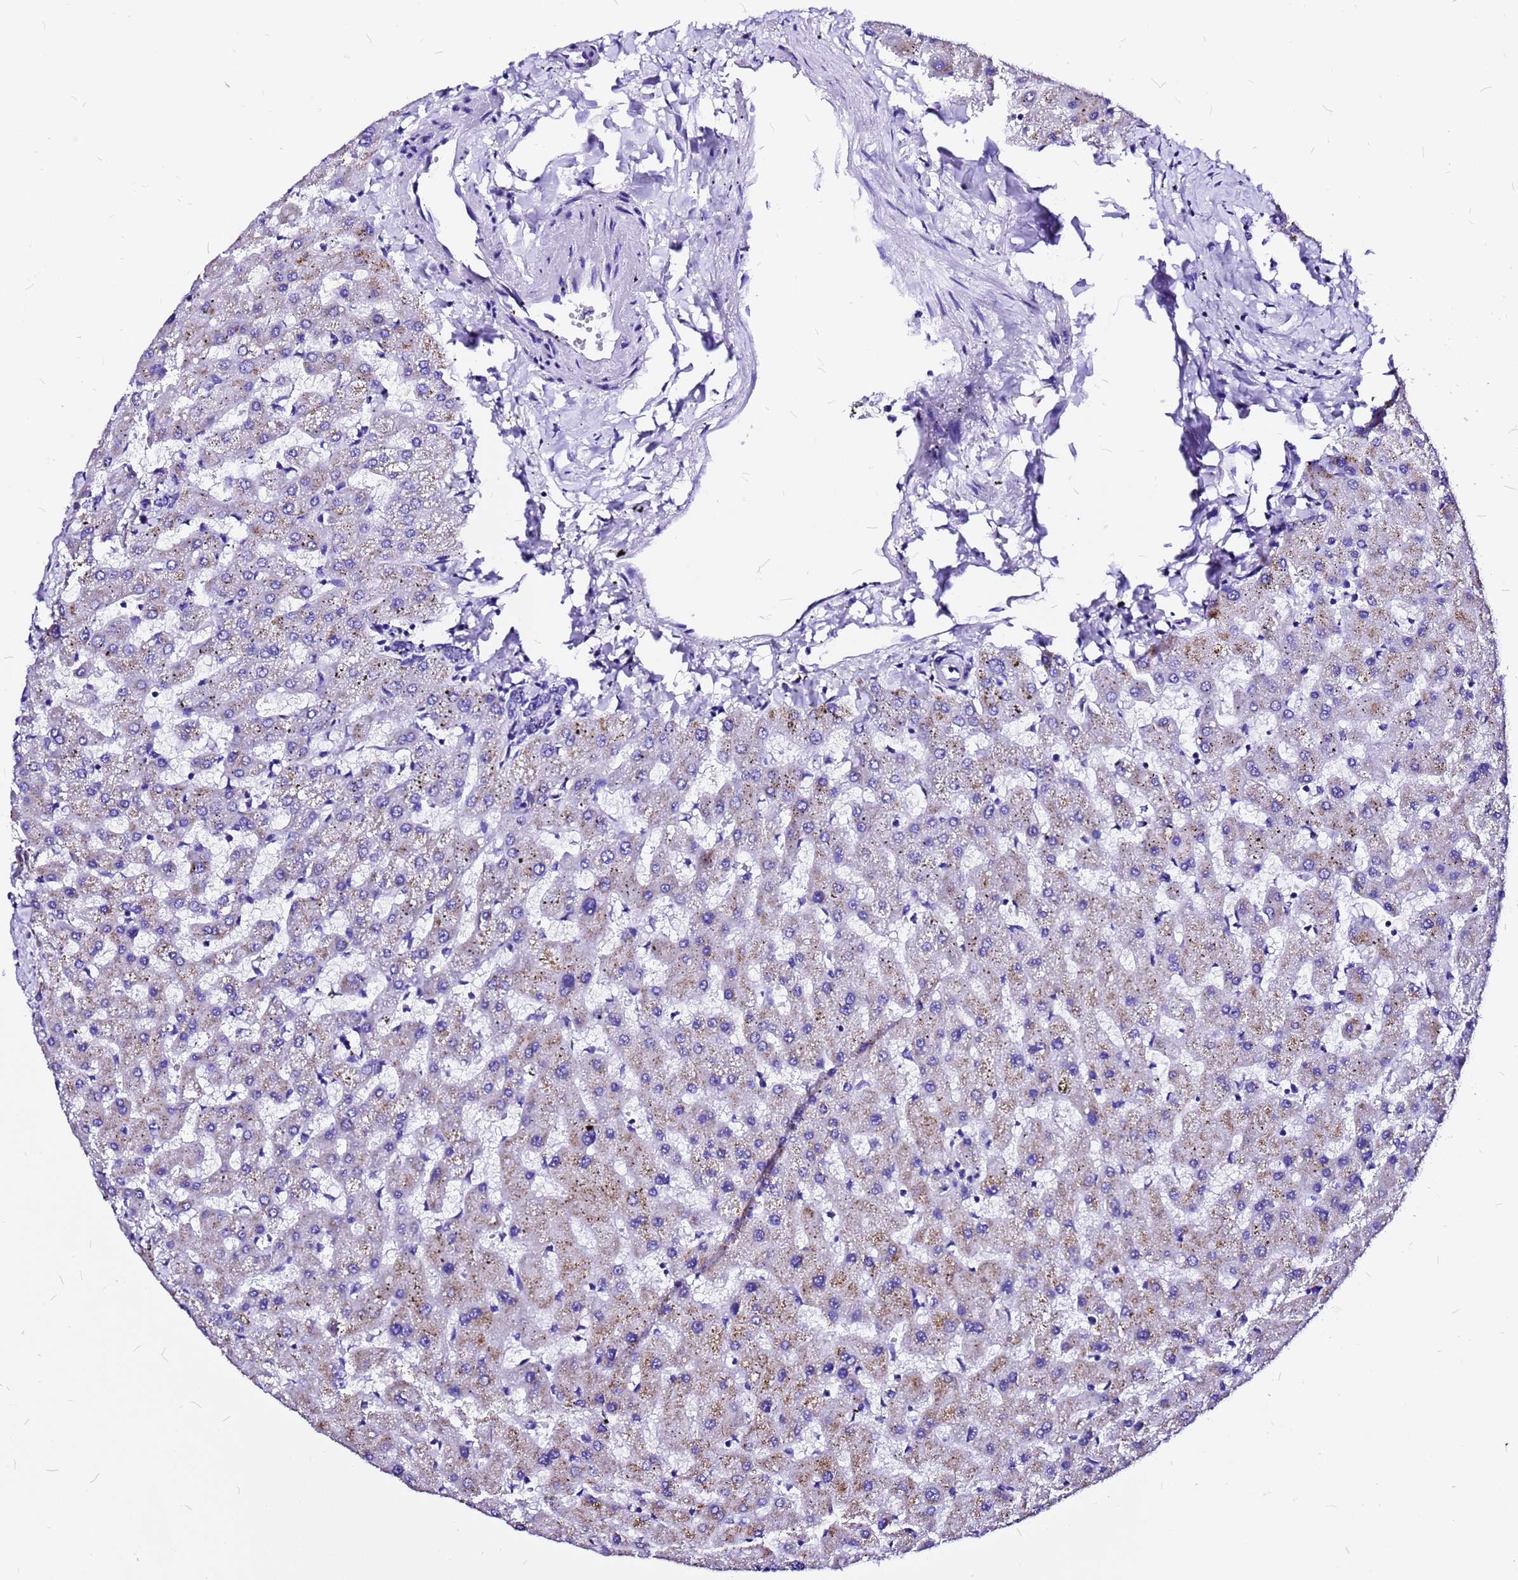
{"staining": {"intensity": "negative", "quantity": "none", "location": "none"}, "tissue": "liver", "cell_type": "Cholangiocytes", "image_type": "normal", "snomed": [{"axis": "morphology", "description": "Normal tissue, NOS"}, {"axis": "topography", "description": "Liver"}], "caption": "The micrograph shows no staining of cholangiocytes in benign liver.", "gene": "HERC4", "patient": {"sex": "female", "age": 63}}